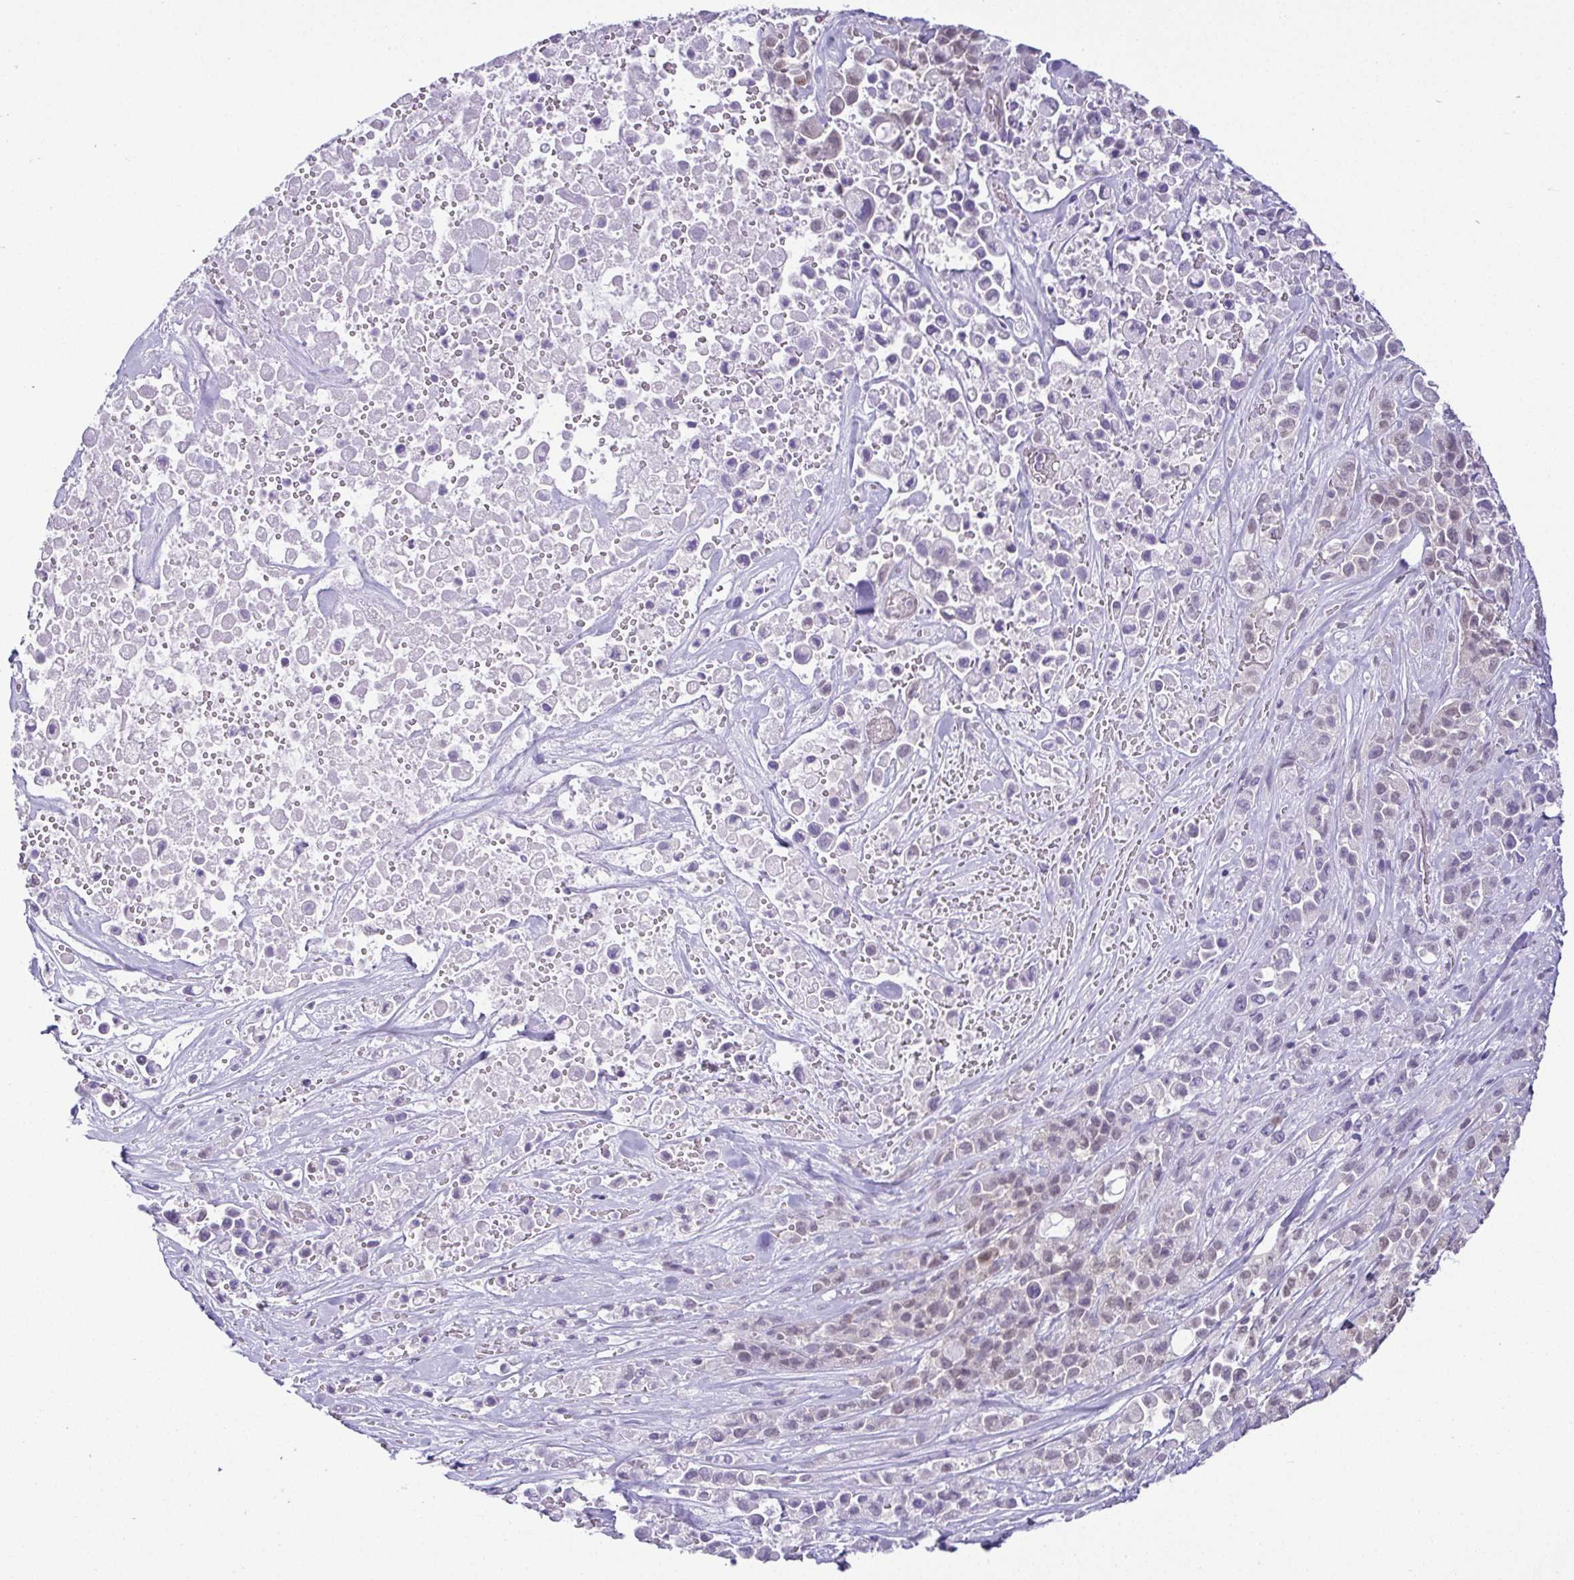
{"staining": {"intensity": "weak", "quantity": "25%-75%", "location": "nuclear"}, "tissue": "pancreatic cancer", "cell_type": "Tumor cells", "image_type": "cancer", "snomed": [{"axis": "morphology", "description": "Adenocarcinoma, NOS"}, {"axis": "topography", "description": "Pancreas"}], "caption": "Protein staining demonstrates weak nuclear expression in about 25%-75% of tumor cells in pancreatic cancer (adenocarcinoma). The staining is performed using DAB (3,3'-diaminobenzidine) brown chromogen to label protein expression. The nuclei are counter-stained blue using hematoxylin.", "gene": "RBM3", "patient": {"sex": "male", "age": 44}}